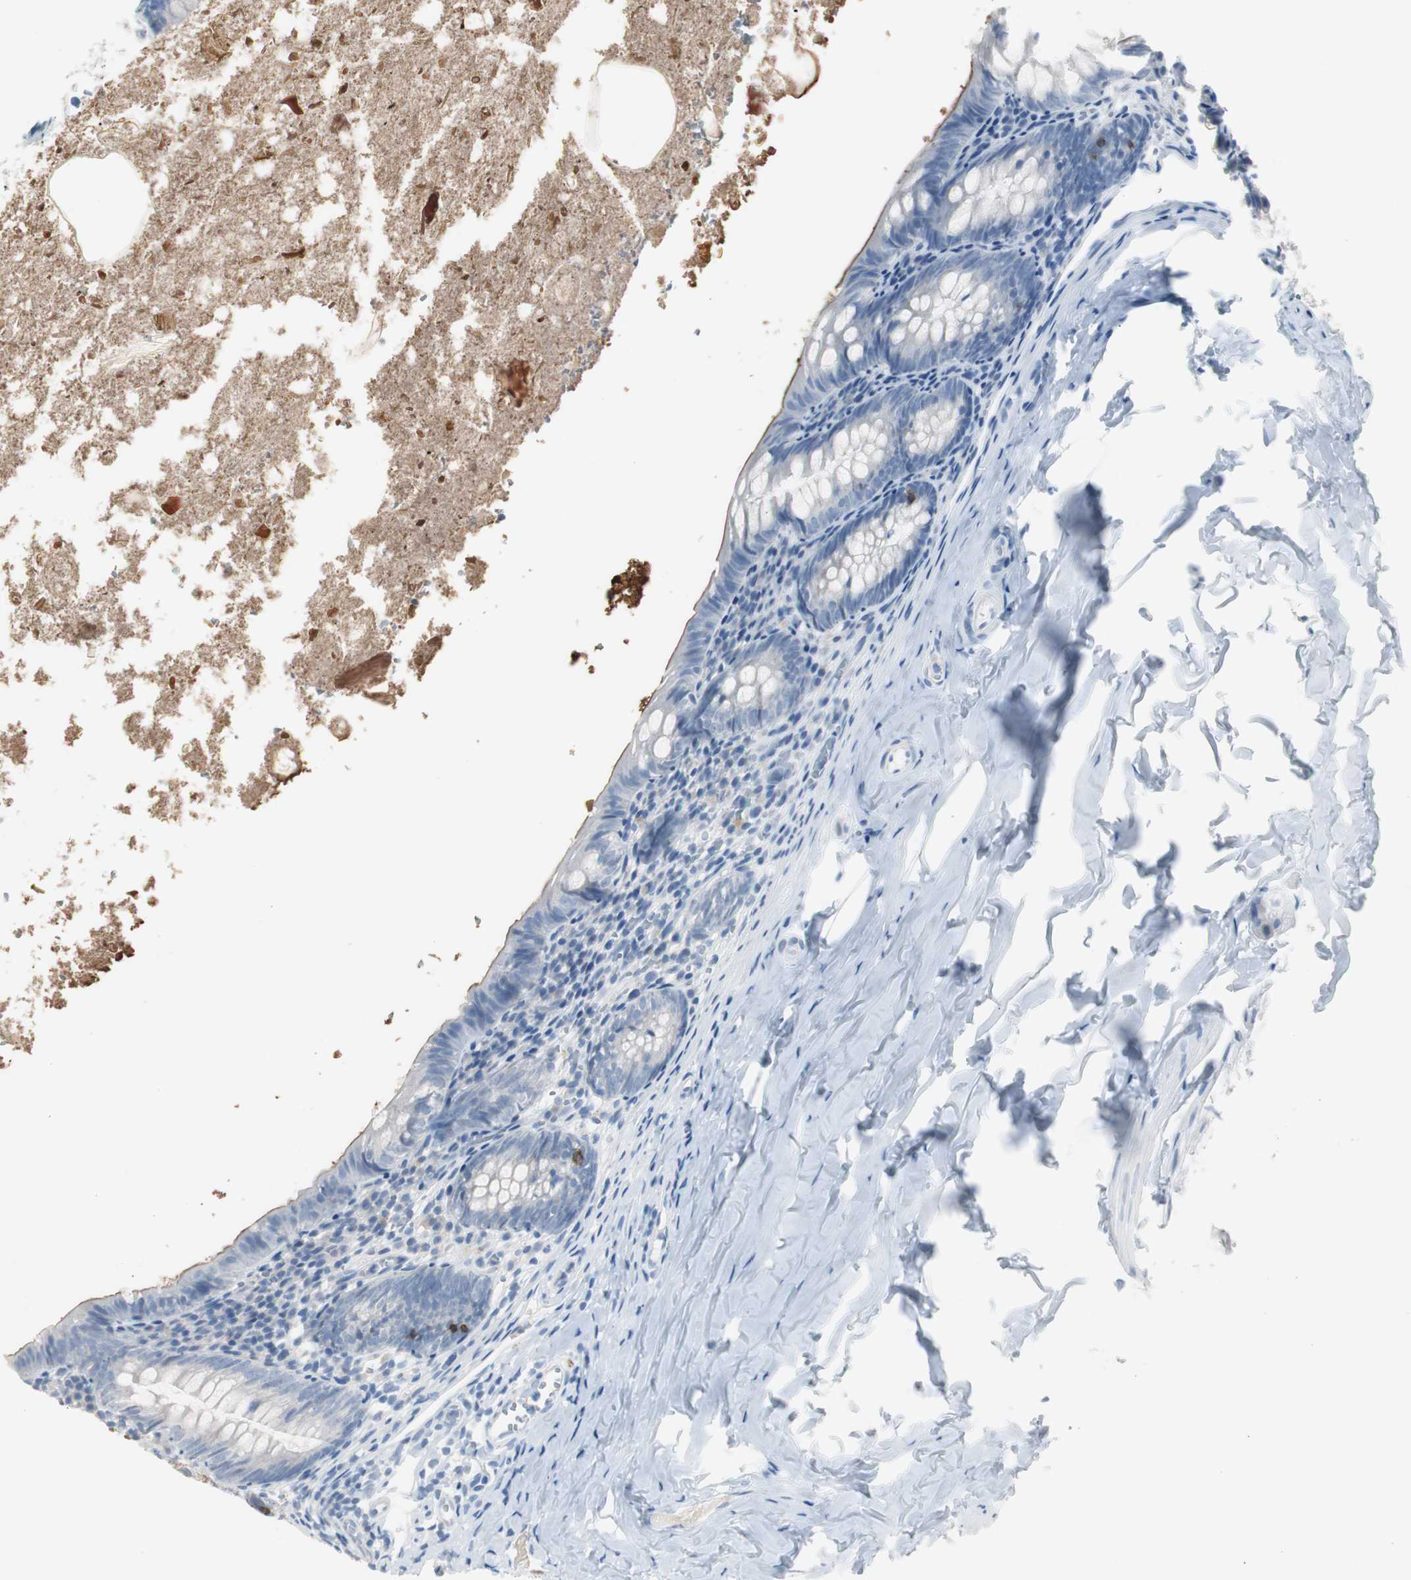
{"staining": {"intensity": "negative", "quantity": "none", "location": "none"}, "tissue": "appendix", "cell_type": "Glandular cells", "image_type": "normal", "snomed": [{"axis": "morphology", "description": "Normal tissue, NOS"}, {"axis": "topography", "description": "Appendix"}], "caption": "IHC histopathology image of normal appendix: appendix stained with DAB (3,3'-diaminobenzidine) shows no significant protein staining in glandular cells. (Immunohistochemistry (ihc), brightfield microscopy, high magnification).", "gene": "S100A7A", "patient": {"sex": "female", "age": 10}}